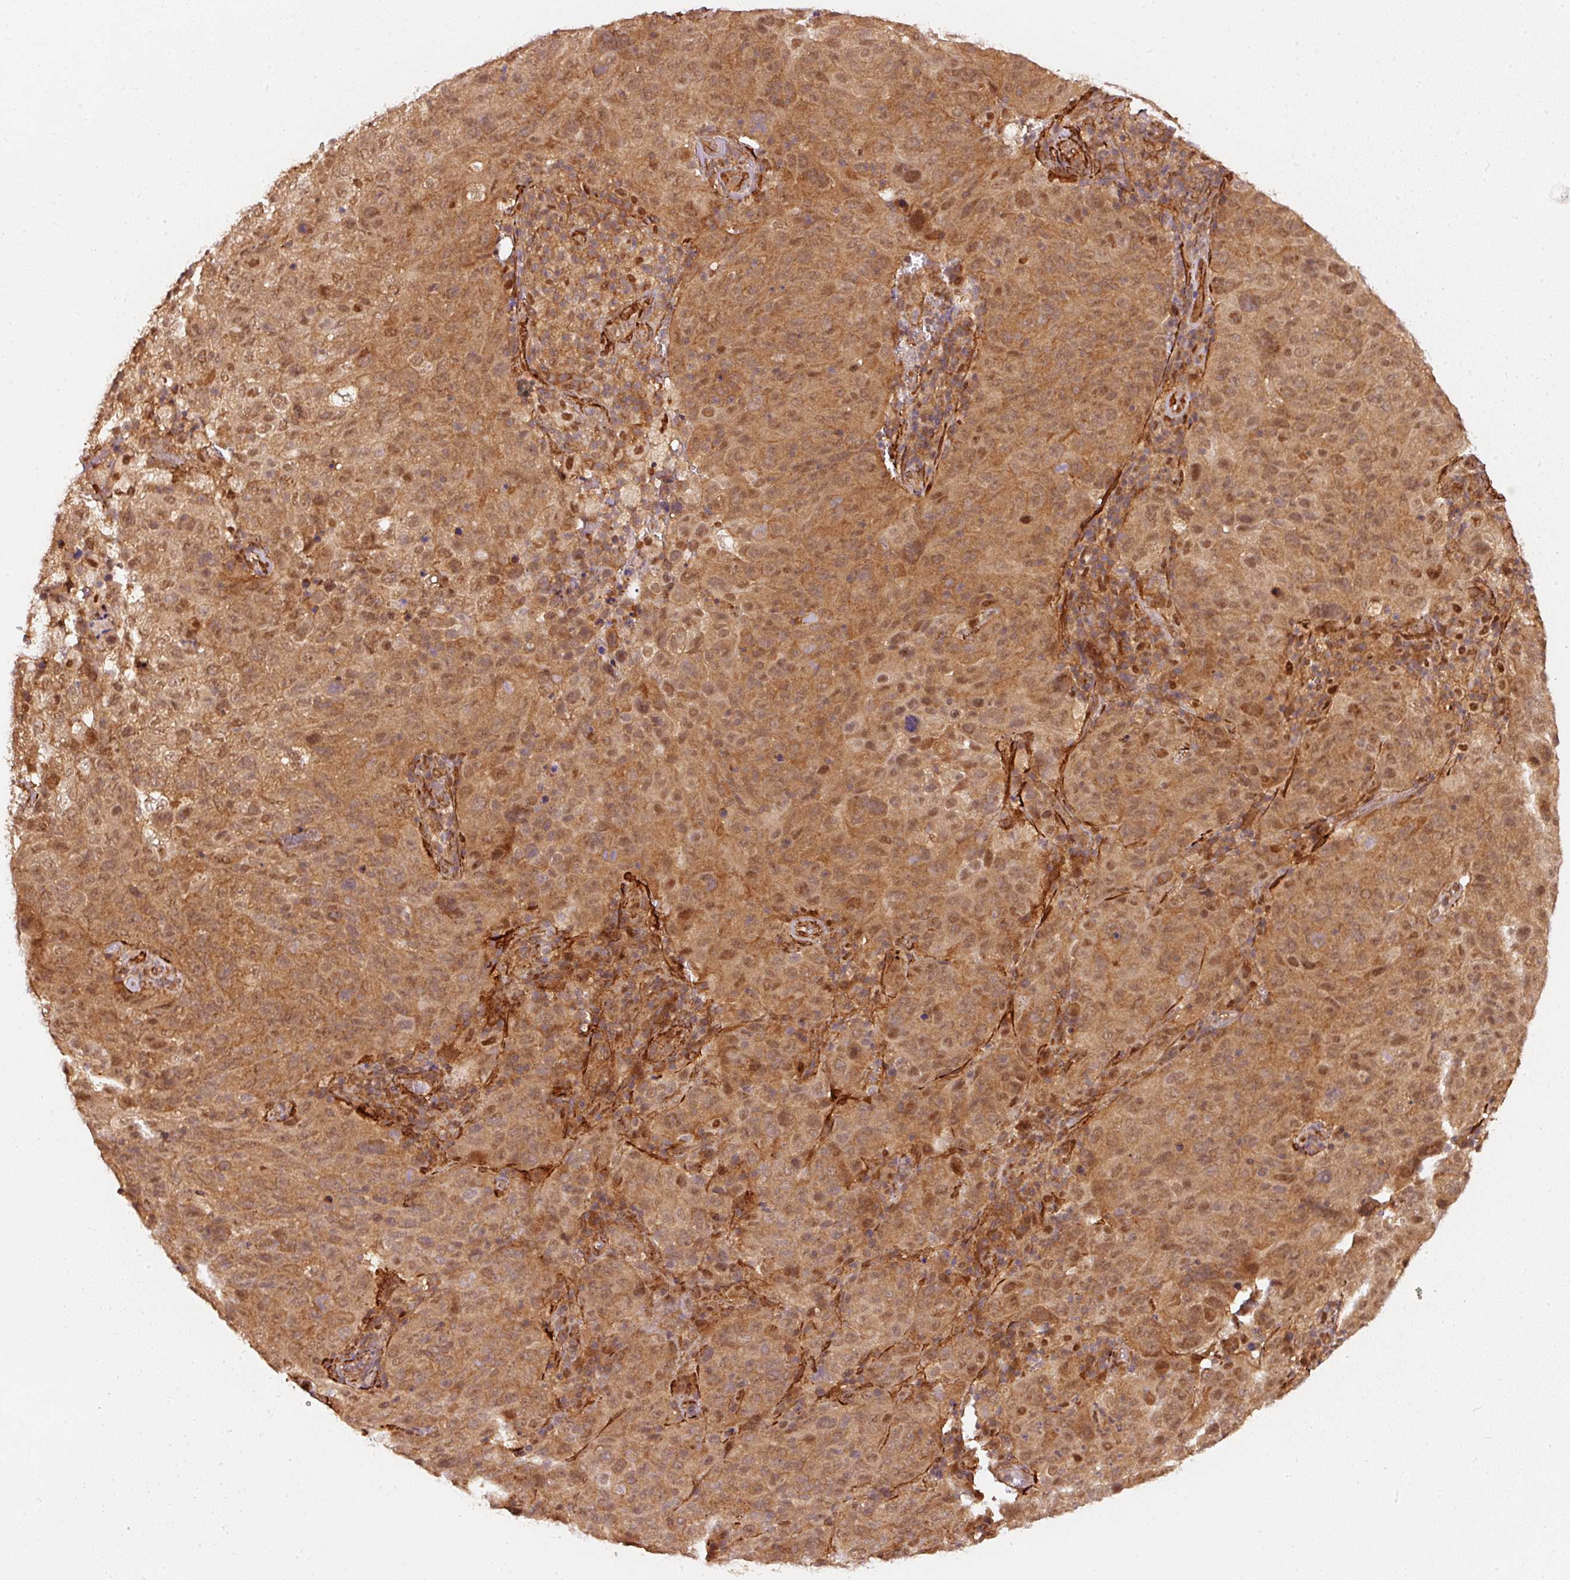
{"staining": {"intensity": "moderate", "quantity": ">75%", "location": "cytoplasmic/membranous,nuclear"}, "tissue": "cervical cancer", "cell_type": "Tumor cells", "image_type": "cancer", "snomed": [{"axis": "morphology", "description": "Squamous cell carcinoma, NOS"}, {"axis": "topography", "description": "Cervix"}], "caption": "A histopathology image of human cervical cancer stained for a protein displays moderate cytoplasmic/membranous and nuclear brown staining in tumor cells.", "gene": "PSMD1", "patient": {"sex": "female", "age": 44}}